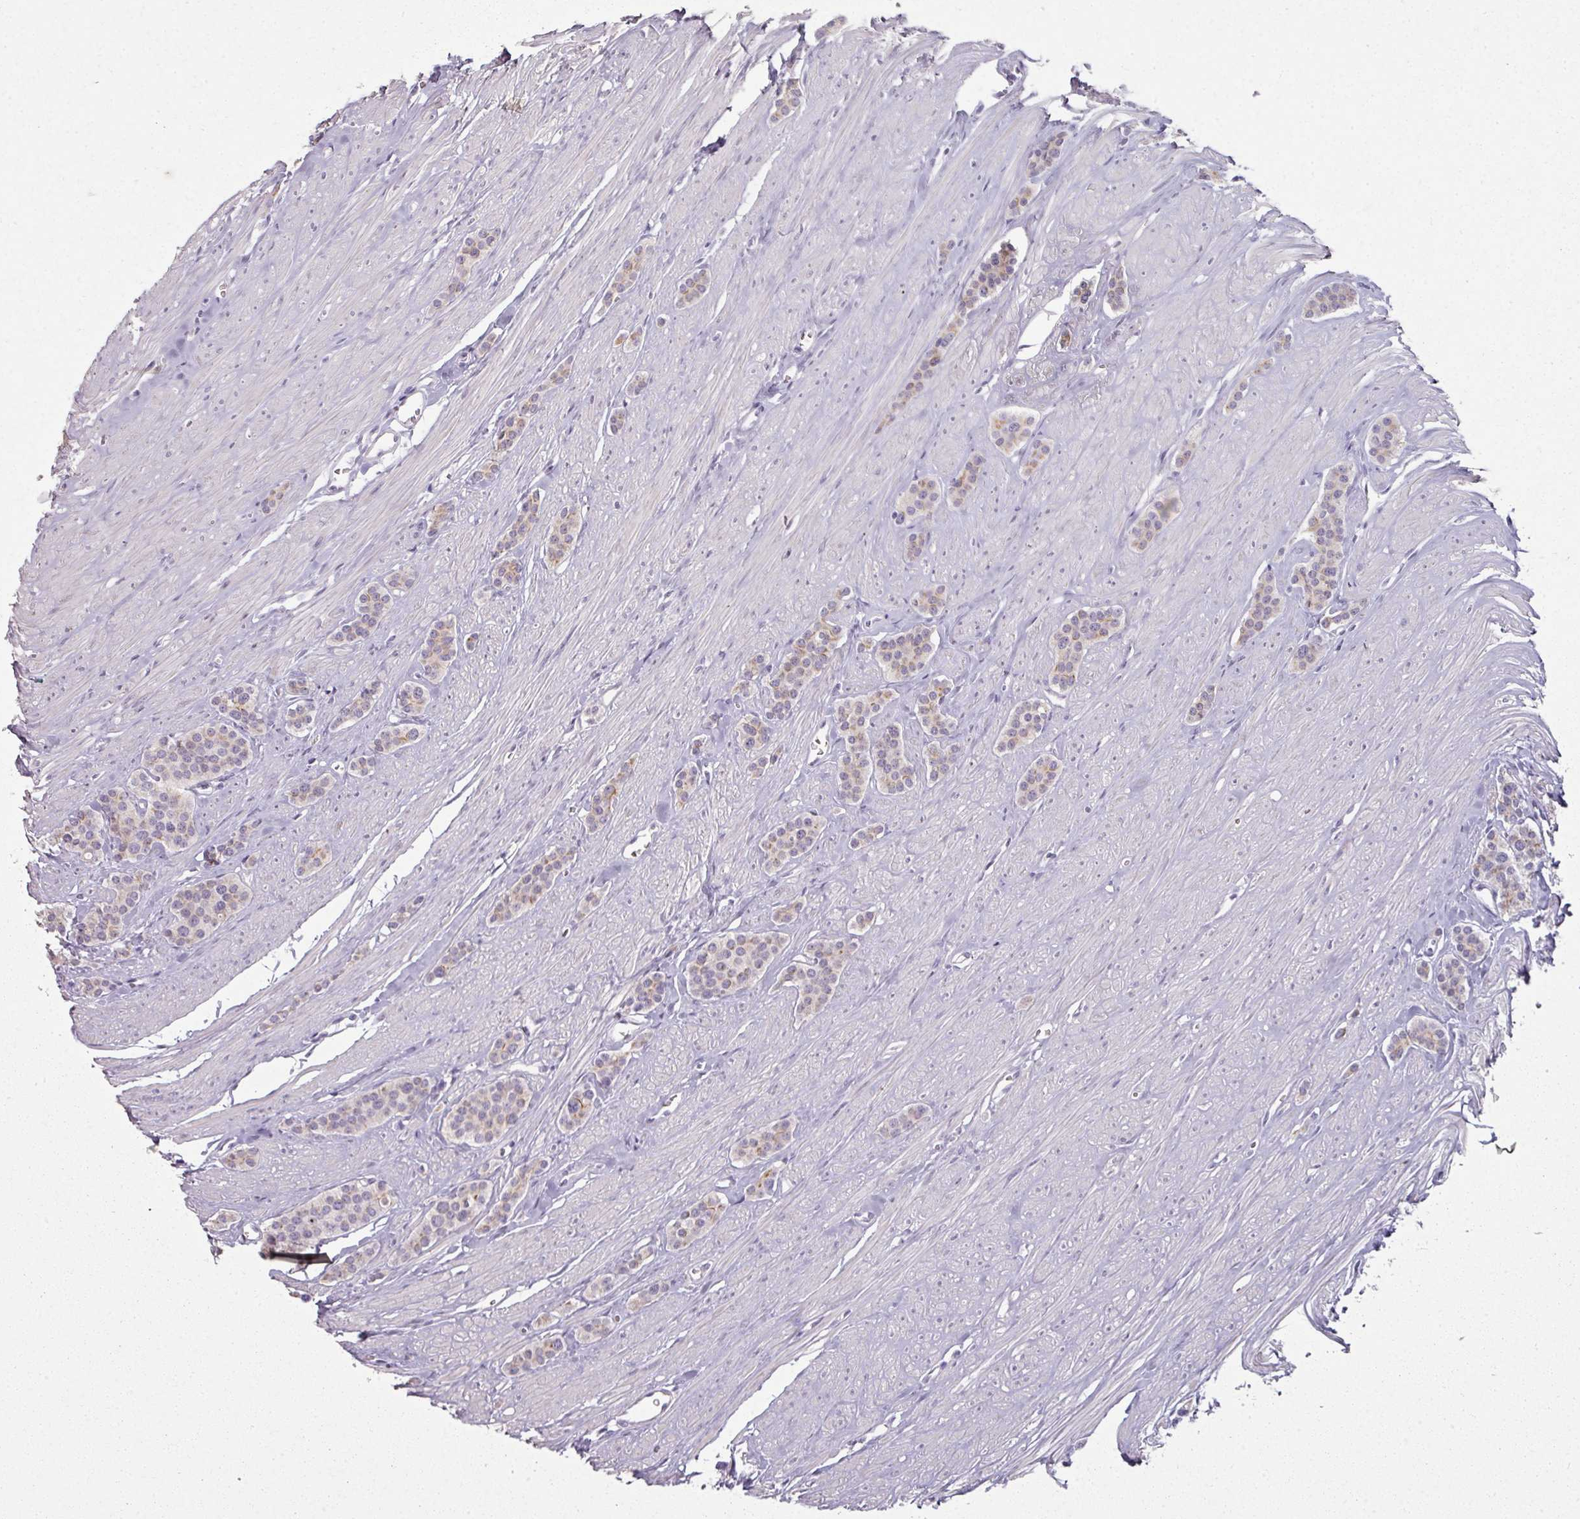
{"staining": {"intensity": "weak", "quantity": "25%-75%", "location": "cytoplasmic/membranous"}, "tissue": "carcinoid", "cell_type": "Tumor cells", "image_type": "cancer", "snomed": [{"axis": "morphology", "description": "Carcinoid, malignant, NOS"}, {"axis": "topography", "description": "Small intestine"}], "caption": "The micrograph demonstrates a brown stain indicating the presence of a protein in the cytoplasmic/membranous of tumor cells in carcinoid.", "gene": "GTF2H3", "patient": {"sex": "male", "age": 60}}